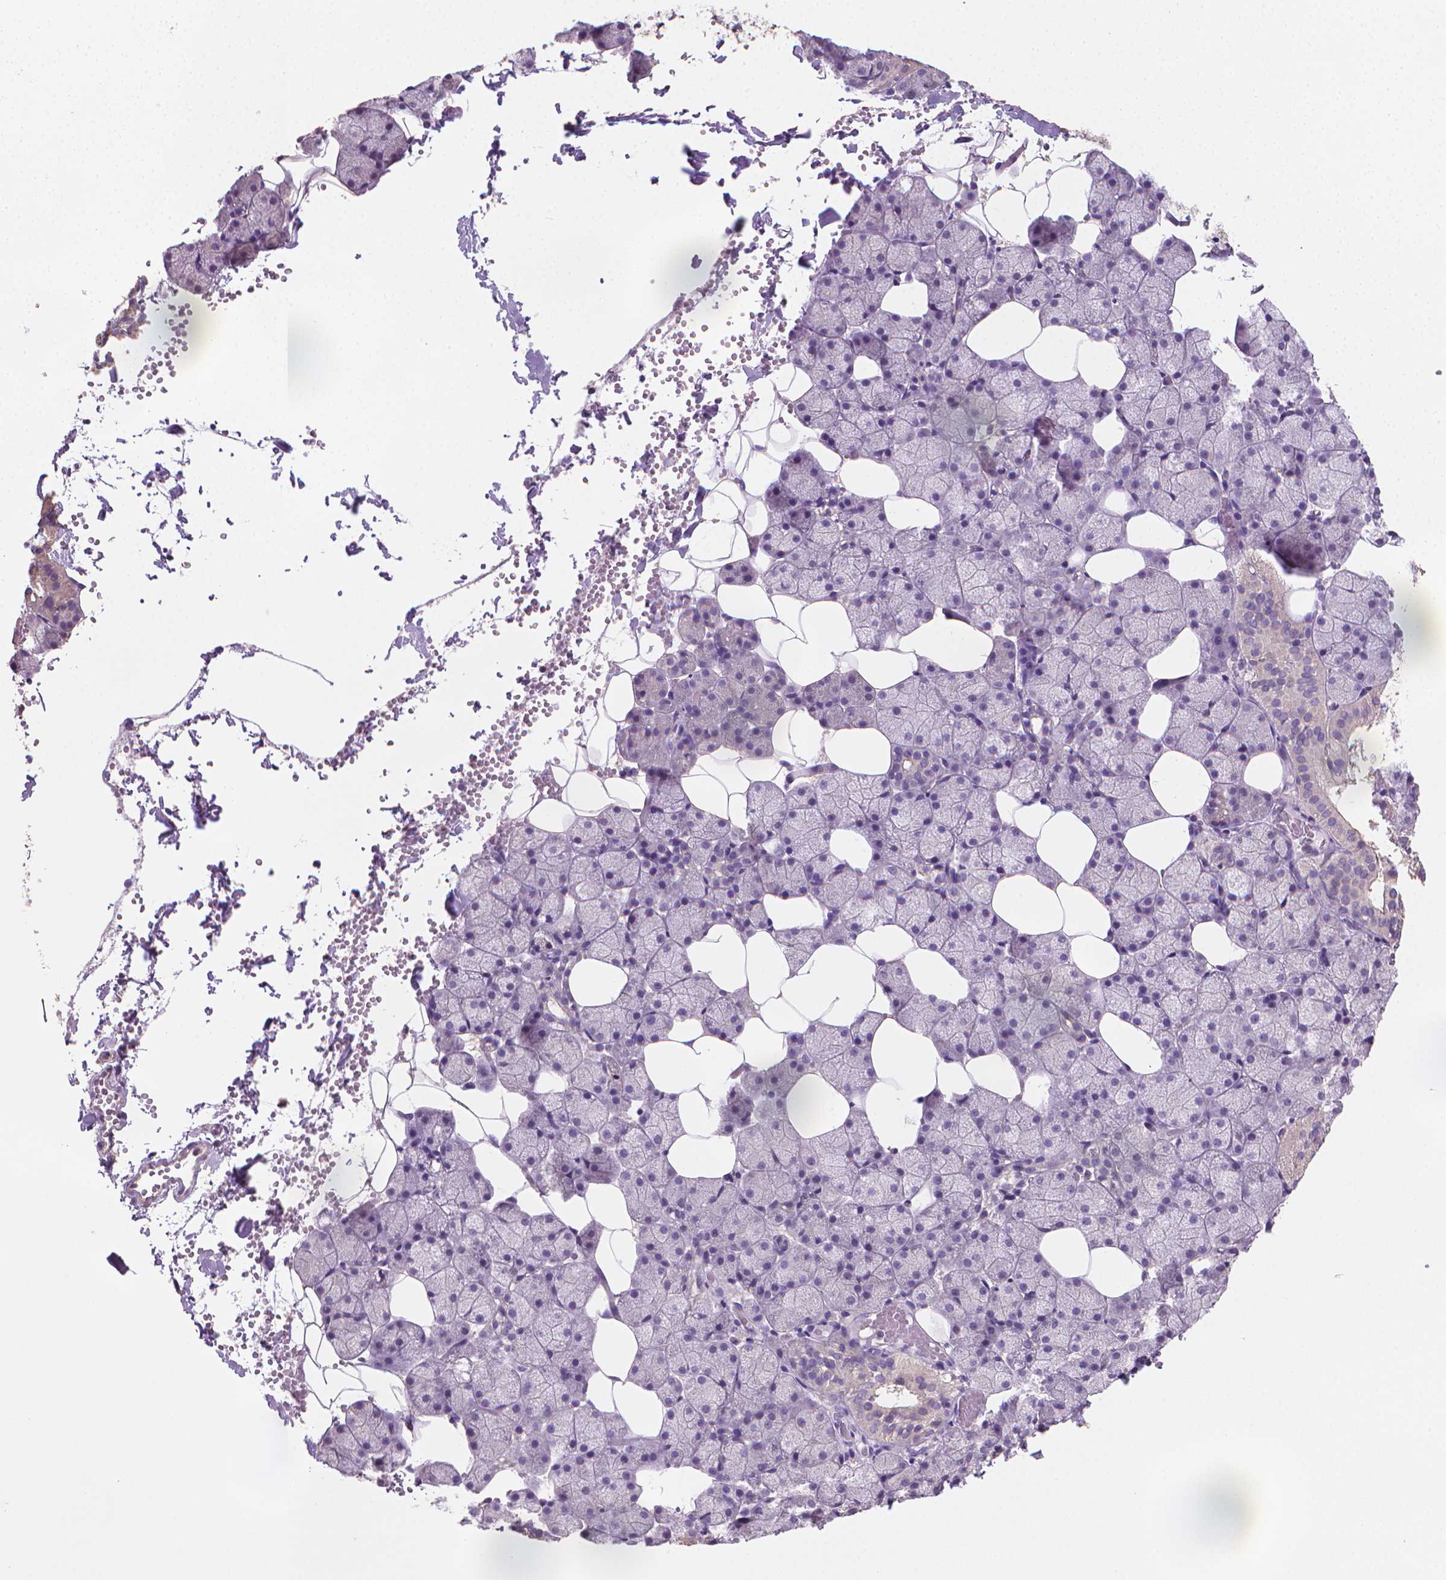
{"staining": {"intensity": "negative", "quantity": "none", "location": "none"}, "tissue": "salivary gland", "cell_type": "Glandular cells", "image_type": "normal", "snomed": [{"axis": "morphology", "description": "Normal tissue, NOS"}, {"axis": "topography", "description": "Salivary gland"}], "caption": "This is an immunohistochemistry histopathology image of unremarkable salivary gland. There is no expression in glandular cells.", "gene": "CATIP", "patient": {"sex": "male", "age": 38}}